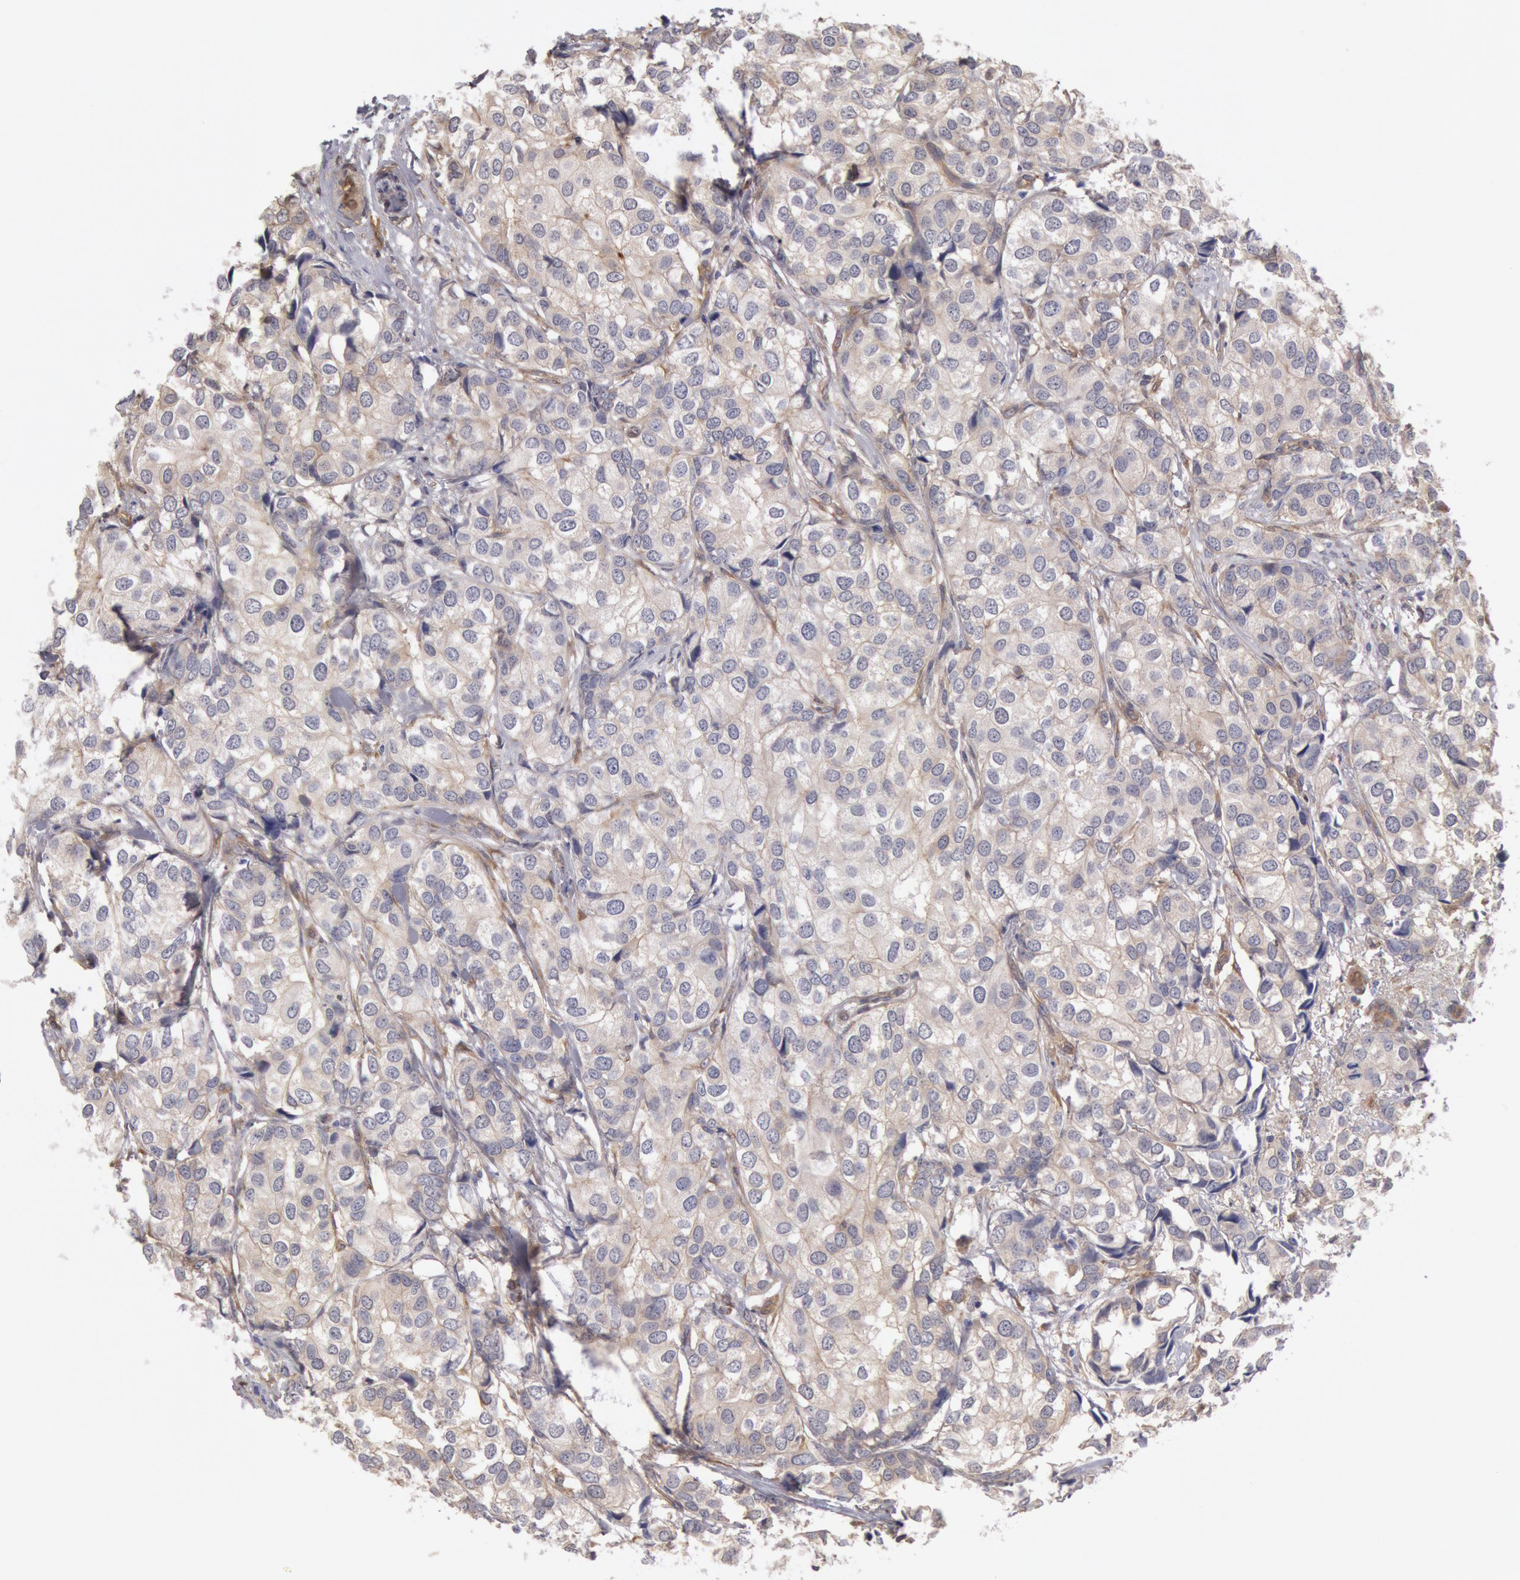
{"staining": {"intensity": "negative", "quantity": "none", "location": "none"}, "tissue": "breast cancer", "cell_type": "Tumor cells", "image_type": "cancer", "snomed": [{"axis": "morphology", "description": "Duct carcinoma"}, {"axis": "topography", "description": "Breast"}], "caption": "IHC micrograph of neoplastic tissue: breast cancer stained with DAB (3,3'-diaminobenzidine) reveals no significant protein staining in tumor cells.", "gene": "CCDC50", "patient": {"sex": "female", "age": 68}}